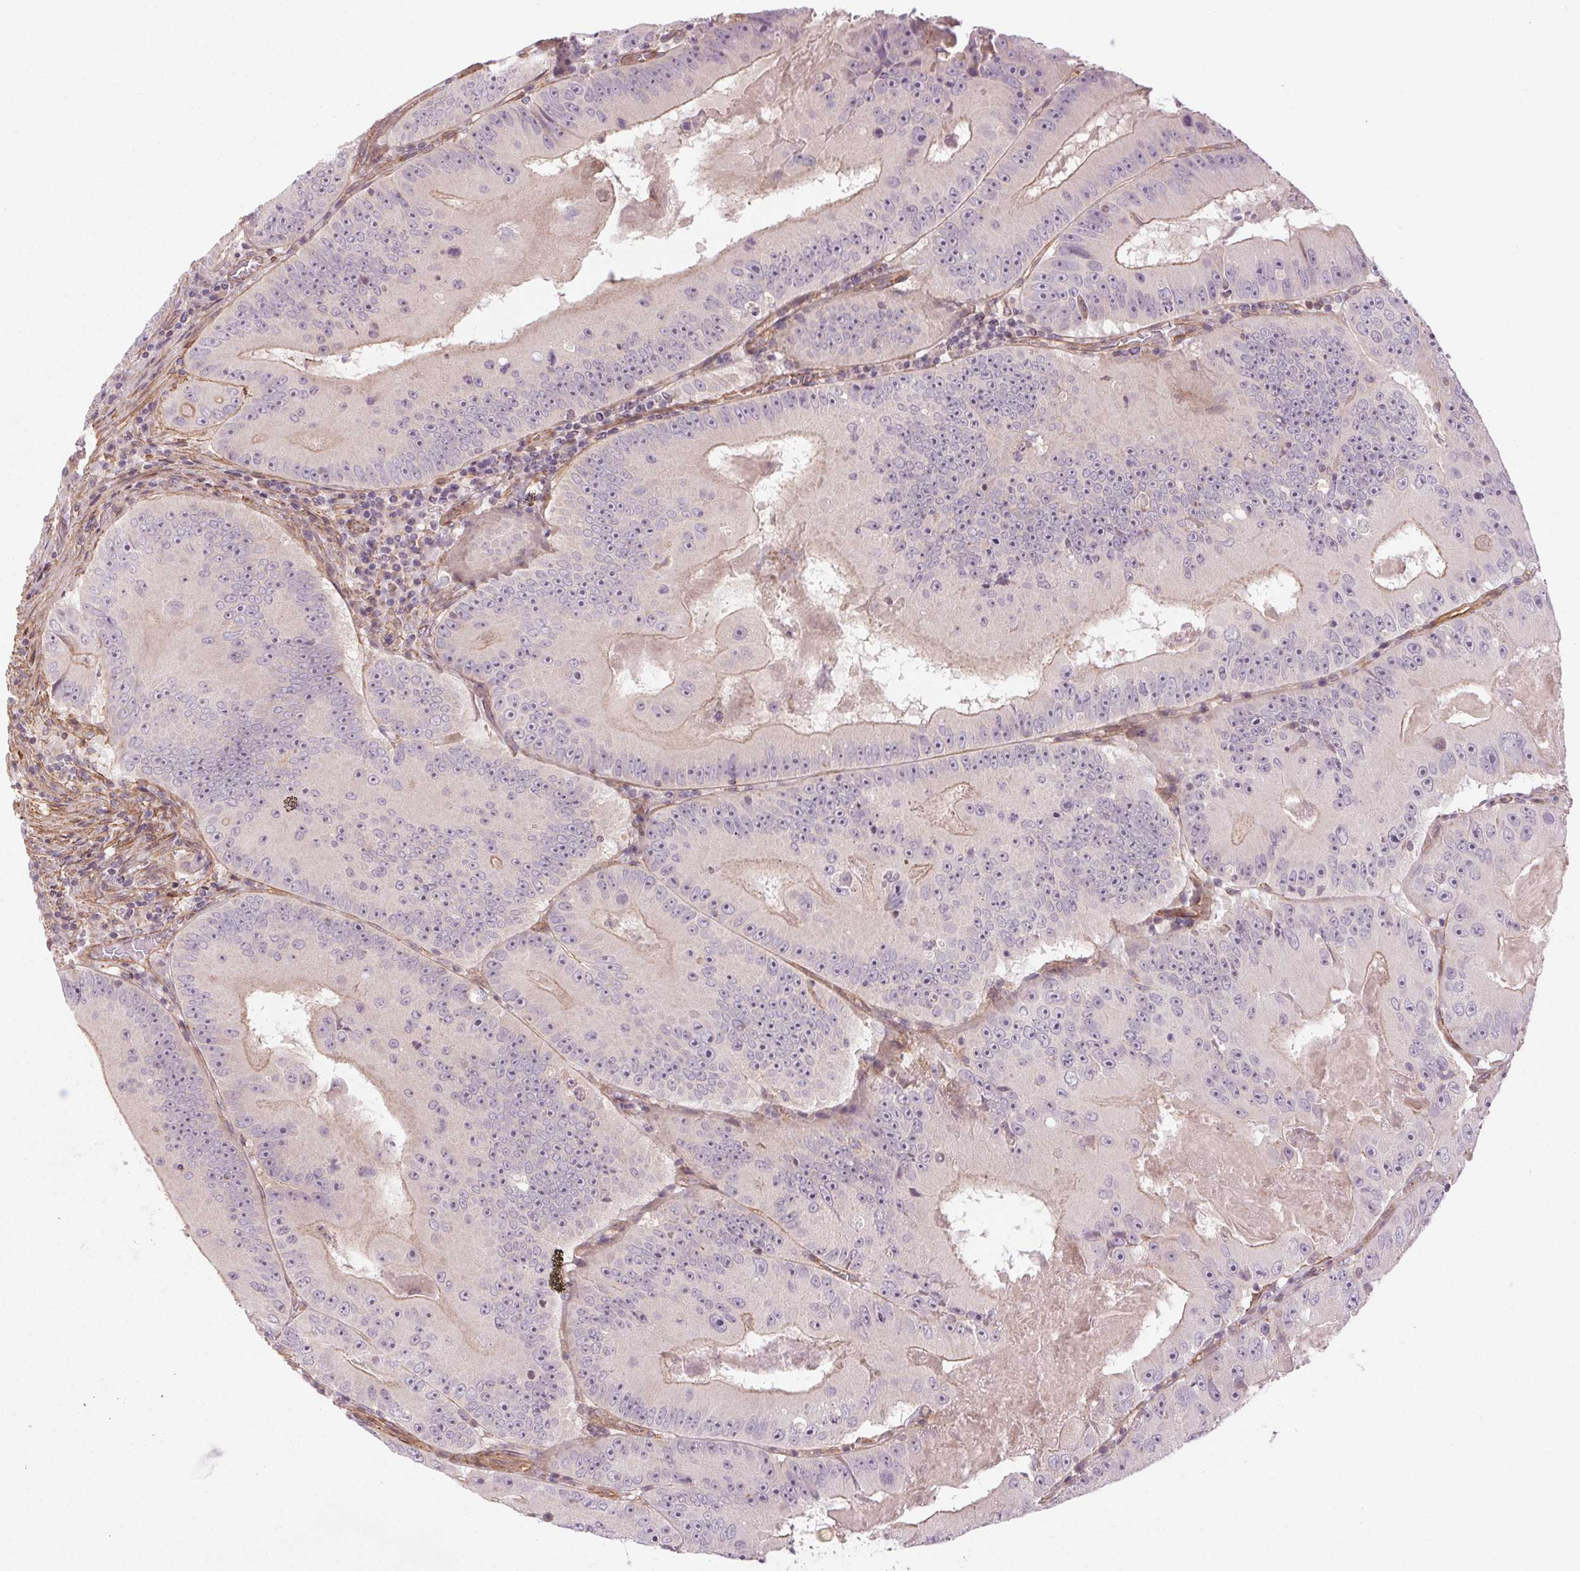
{"staining": {"intensity": "weak", "quantity": "<25%", "location": "cytoplasmic/membranous"}, "tissue": "colorectal cancer", "cell_type": "Tumor cells", "image_type": "cancer", "snomed": [{"axis": "morphology", "description": "Adenocarcinoma, NOS"}, {"axis": "topography", "description": "Colon"}], "caption": "This is an immunohistochemistry histopathology image of human colorectal cancer. There is no positivity in tumor cells.", "gene": "CCSER1", "patient": {"sex": "female", "age": 86}}